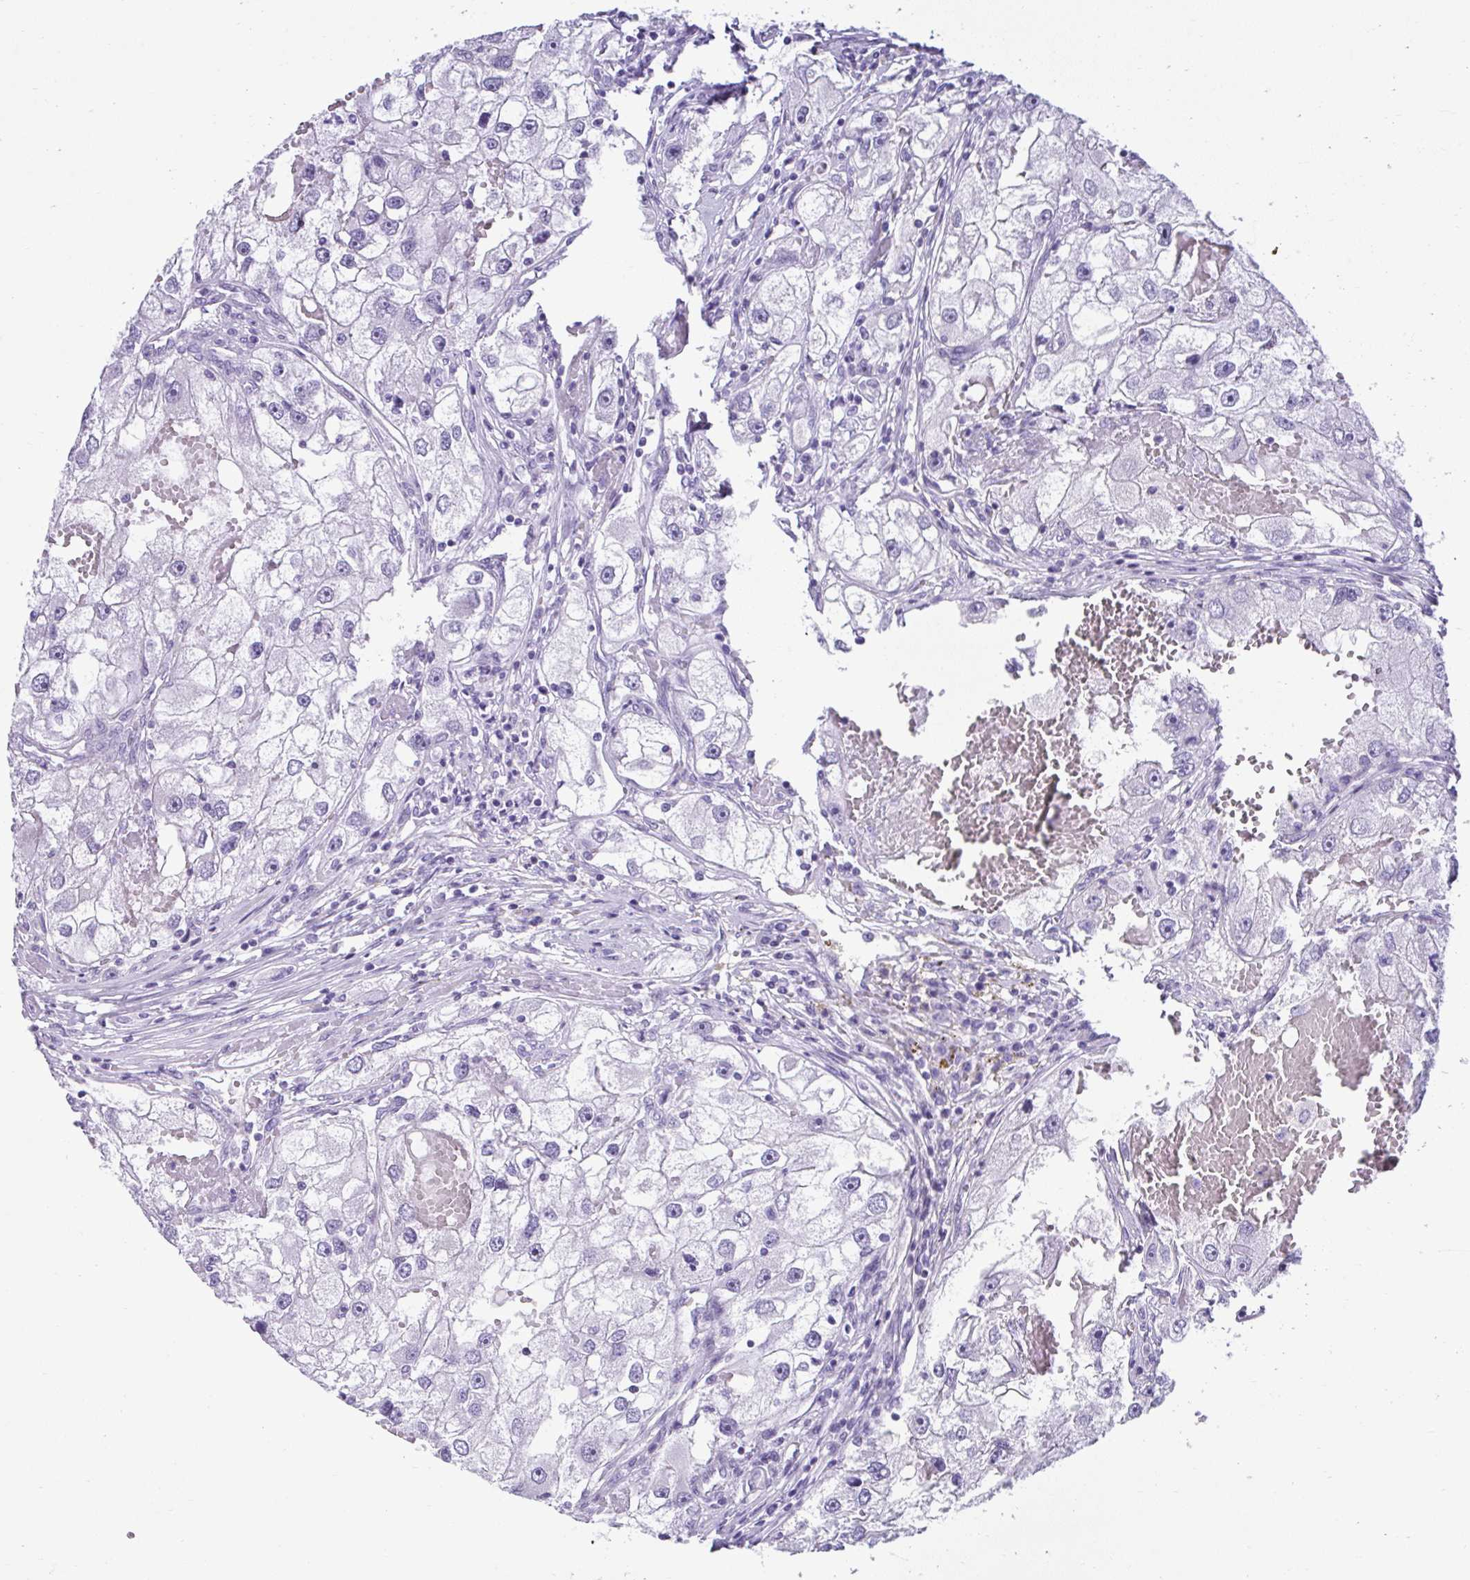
{"staining": {"intensity": "negative", "quantity": "none", "location": "none"}, "tissue": "renal cancer", "cell_type": "Tumor cells", "image_type": "cancer", "snomed": [{"axis": "morphology", "description": "Adenocarcinoma, NOS"}, {"axis": "topography", "description": "Kidney"}], "caption": "Immunohistochemistry micrograph of neoplastic tissue: human adenocarcinoma (renal) stained with DAB demonstrates no significant protein positivity in tumor cells.", "gene": "RNF183", "patient": {"sex": "male", "age": 63}}